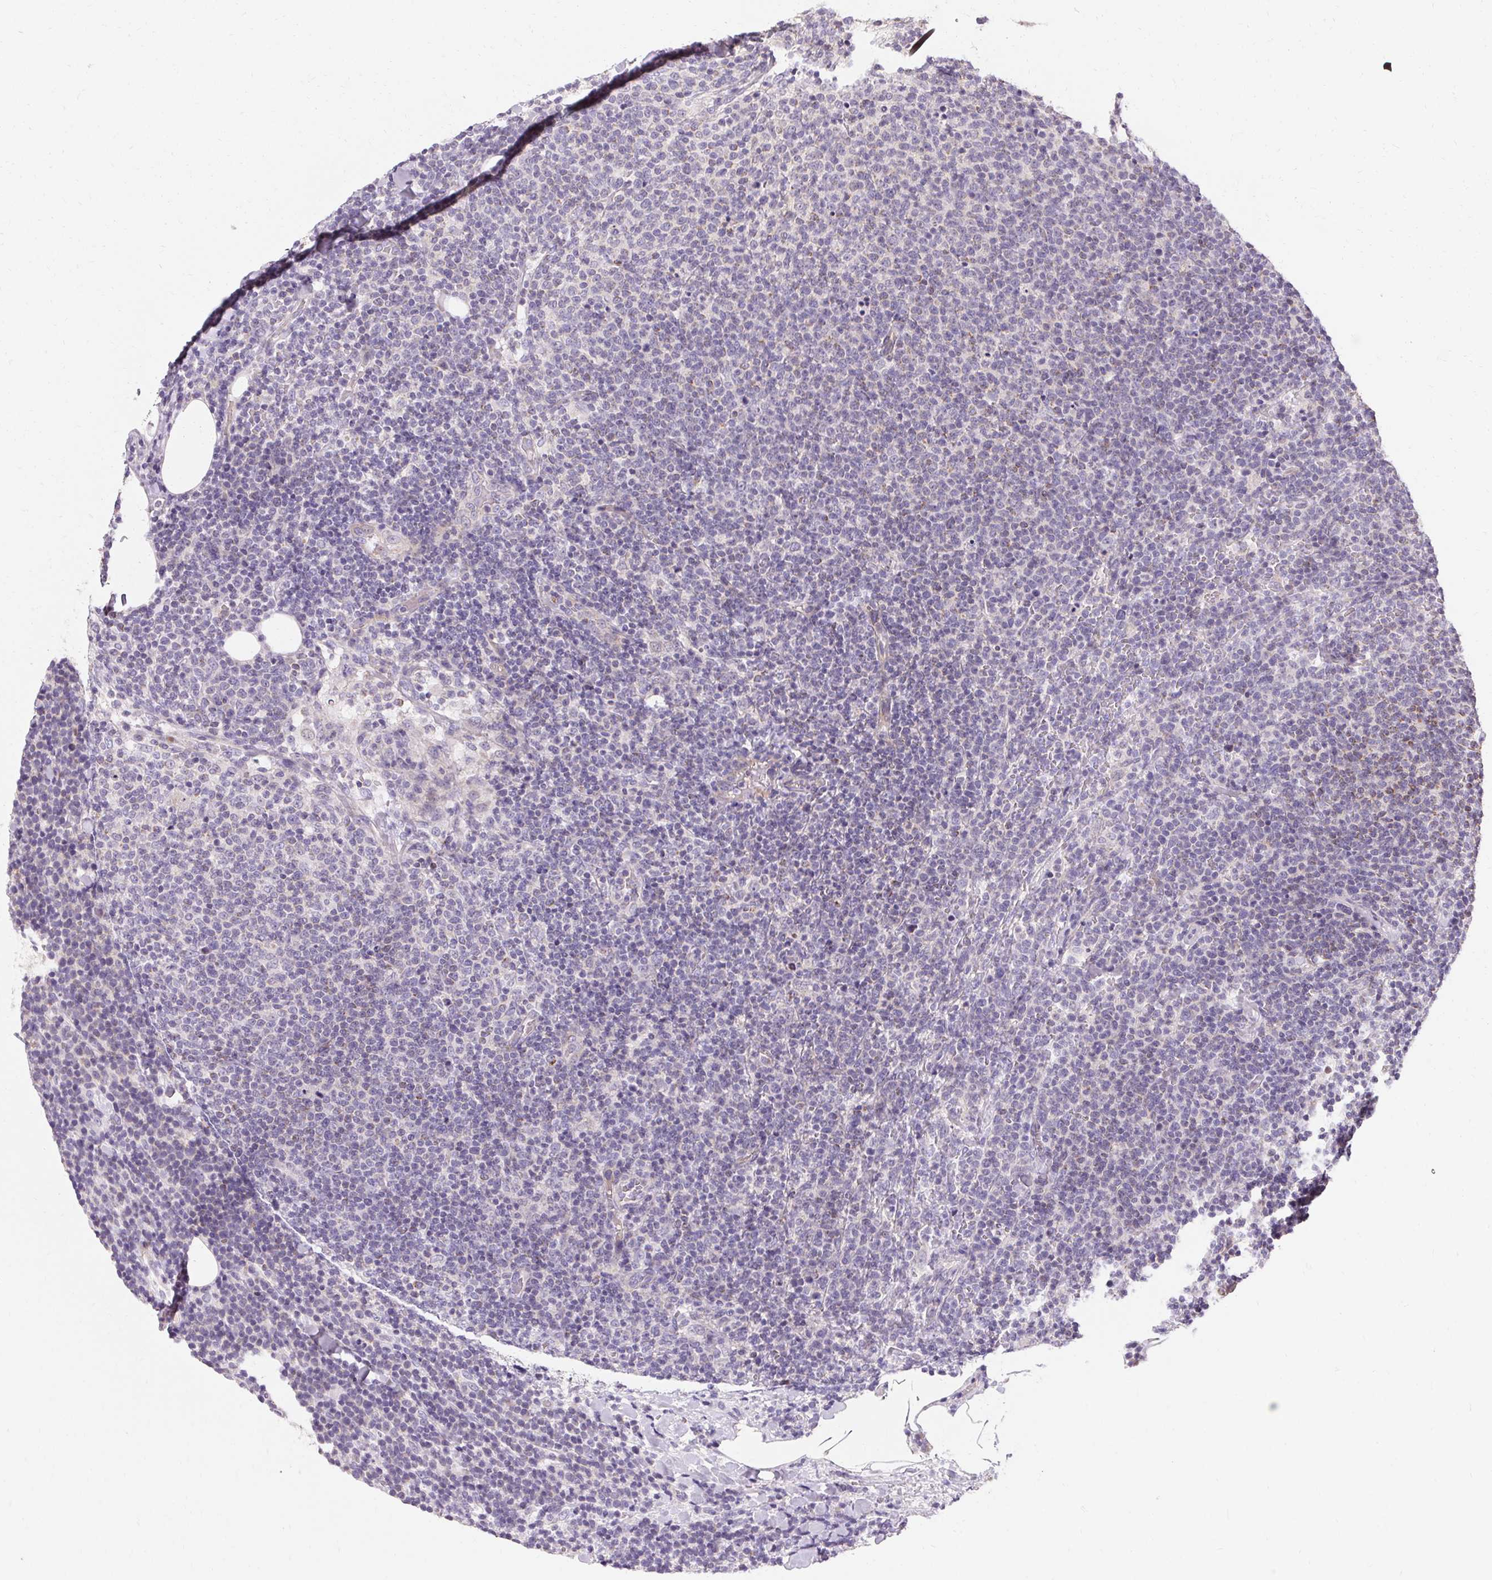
{"staining": {"intensity": "negative", "quantity": "none", "location": "none"}, "tissue": "lymphoma", "cell_type": "Tumor cells", "image_type": "cancer", "snomed": [{"axis": "morphology", "description": "Malignant lymphoma, non-Hodgkin's type, High grade"}, {"axis": "topography", "description": "Lymph node"}], "caption": "An IHC image of high-grade malignant lymphoma, non-Hodgkin's type is shown. There is no staining in tumor cells of high-grade malignant lymphoma, non-Hodgkin's type. (Immunohistochemistry, brightfield microscopy, high magnification).", "gene": "TRIP13", "patient": {"sex": "male", "age": 61}}